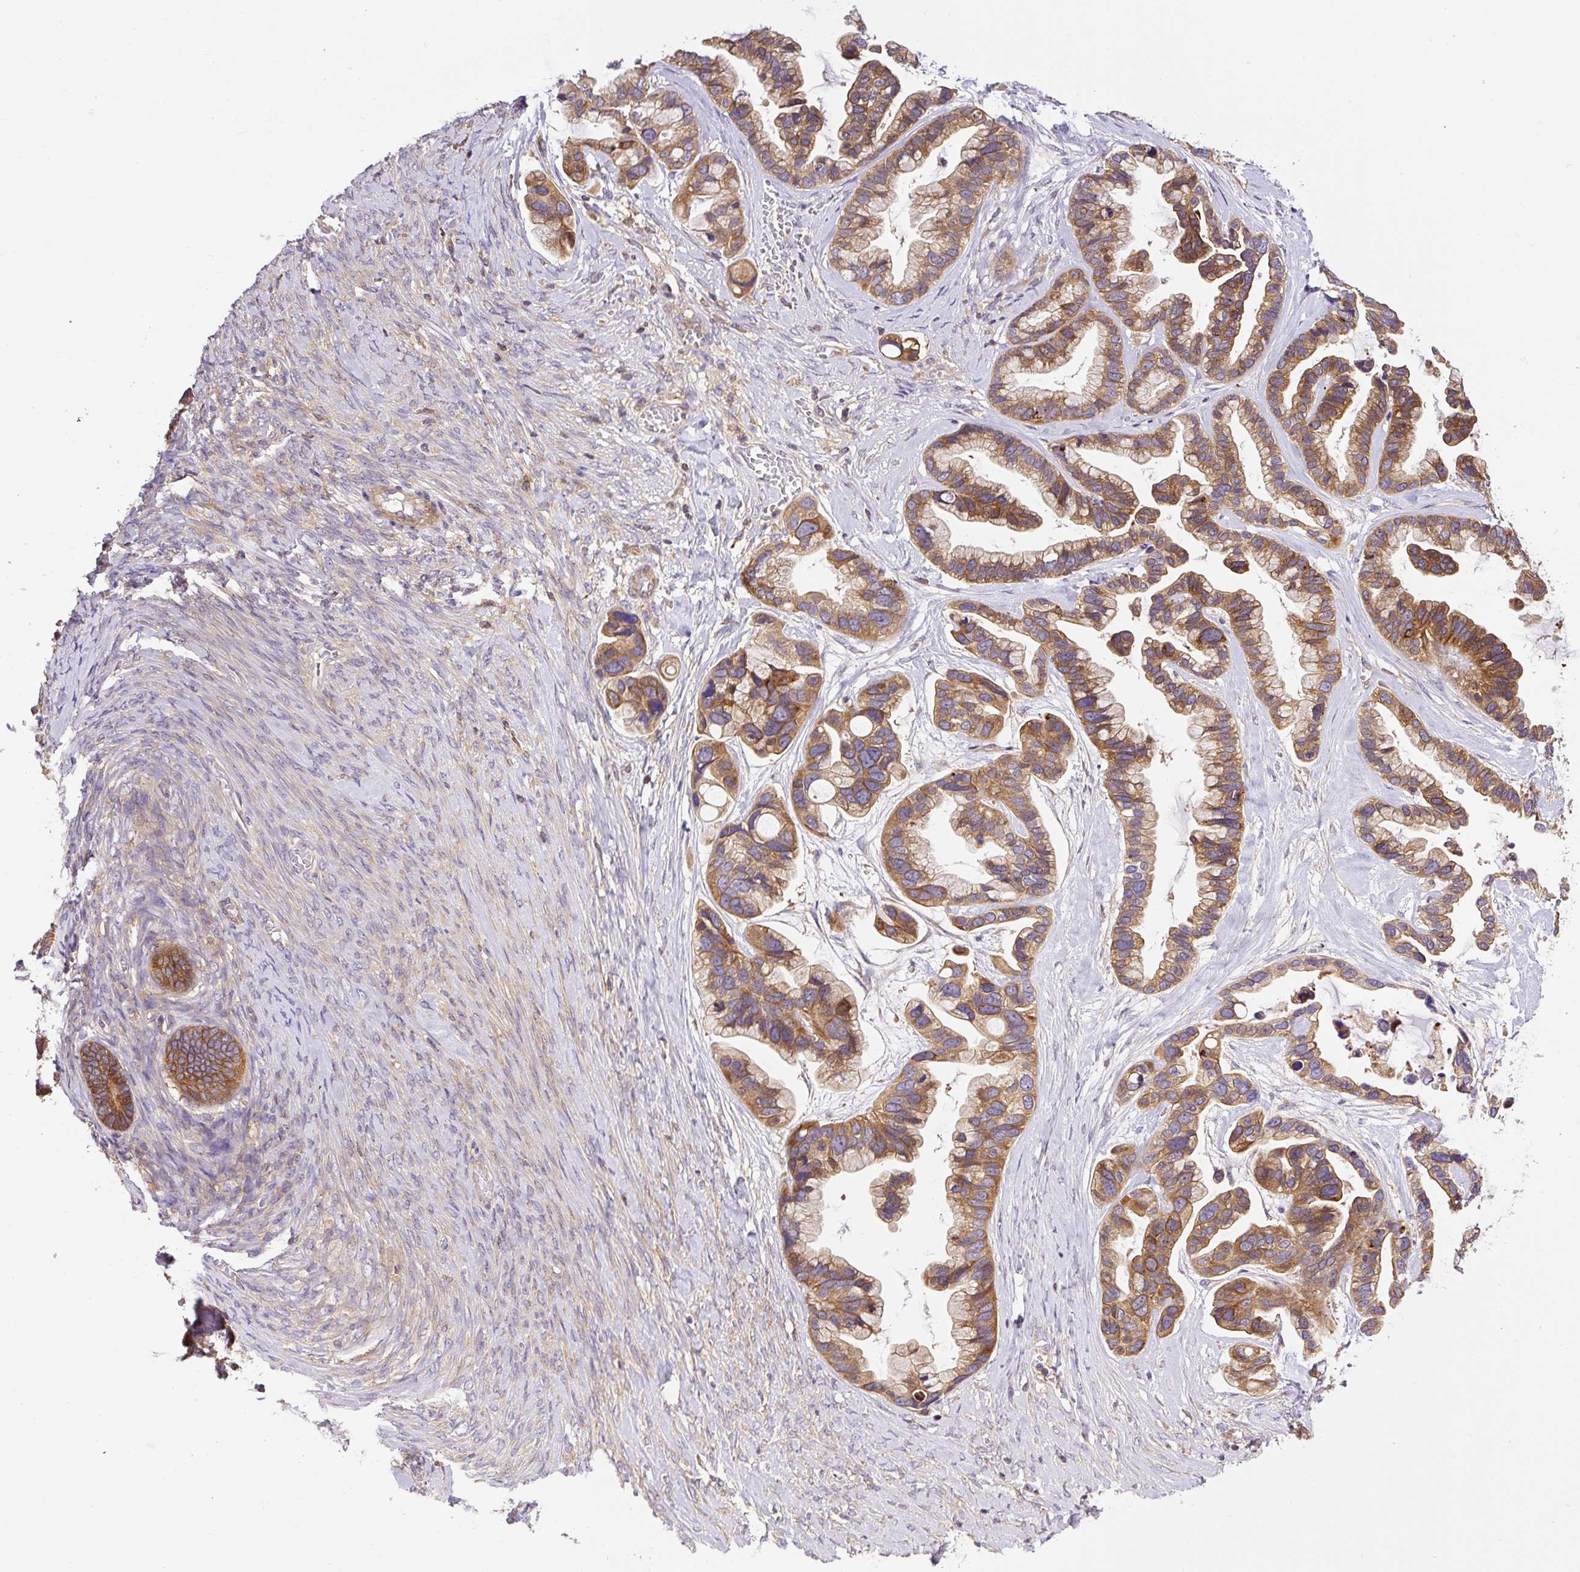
{"staining": {"intensity": "moderate", "quantity": ">75%", "location": "cytoplasmic/membranous"}, "tissue": "ovarian cancer", "cell_type": "Tumor cells", "image_type": "cancer", "snomed": [{"axis": "morphology", "description": "Cystadenocarcinoma, serous, NOS"}, {"axis": "topography", "description": "Ovary"}], "caption": "The photomicrograph displays a brown stain indicating the presence of a protein in the cytoplasmic/membranous of tumor cells in ovarian cancer.", "gene": "CCDC28A", "patient": {"sex": "female", "age": 56}}